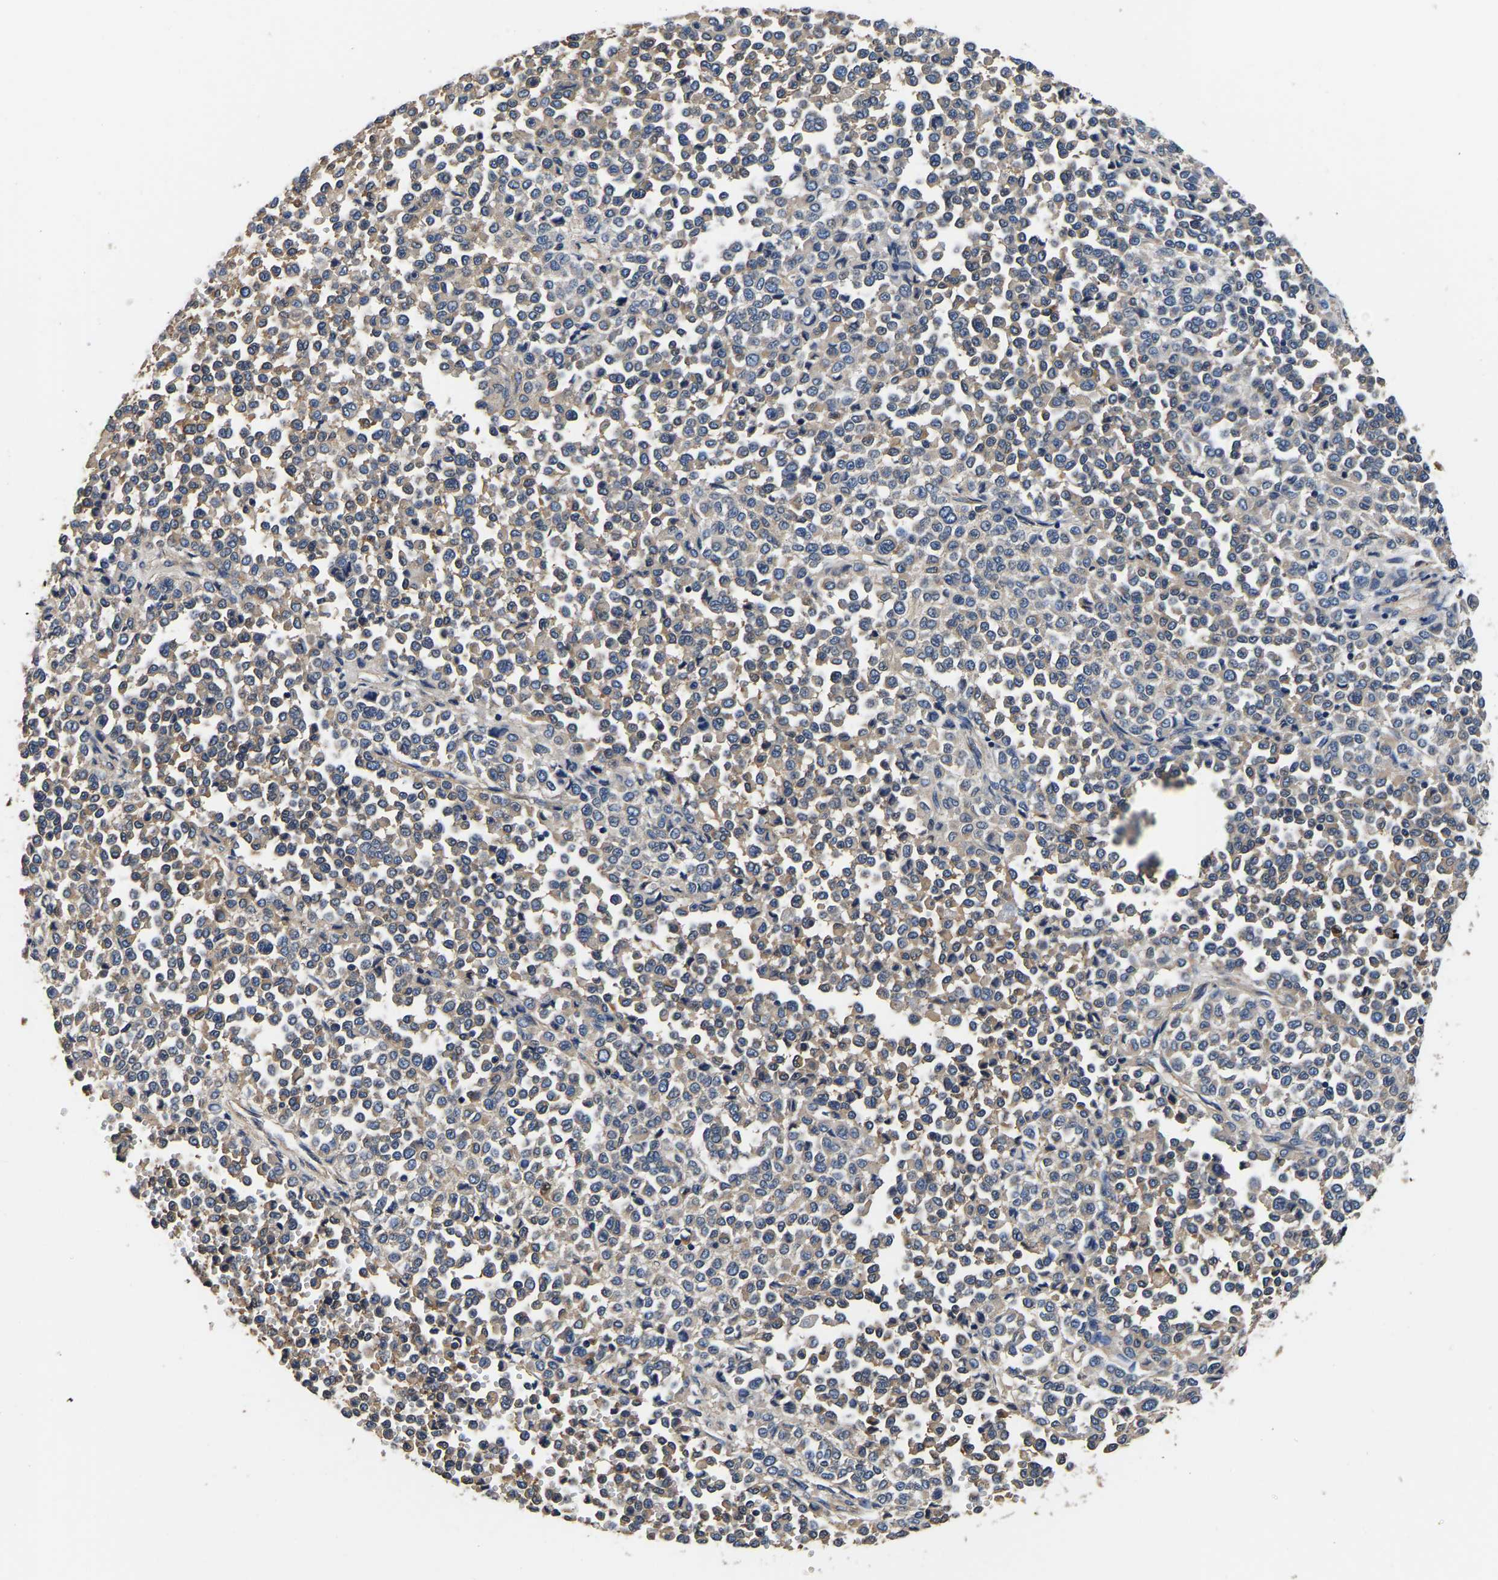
{"staining": {"intensity": "weak", "quantity": "25%-75%", "location": "cytoplasmic/membranous"}, "tissue": "melanoma", "cell_type": "Tumor cells", "image_type": "cancer", "snomed": [{"axis": "morphology", "description": "Malignant melanoma, Metastatic site"}, {"axis": "topography", "description": "Pancreas"}], "caption": "Protein expression analysis of human malignant melanoma (metastatic site) reveals weak cytoplasmic/membranous positivity in approximately 25%-75% of tumor cells.", "gene": "SH3GLB1", "patient": {"sex": "female", "age": 30}}